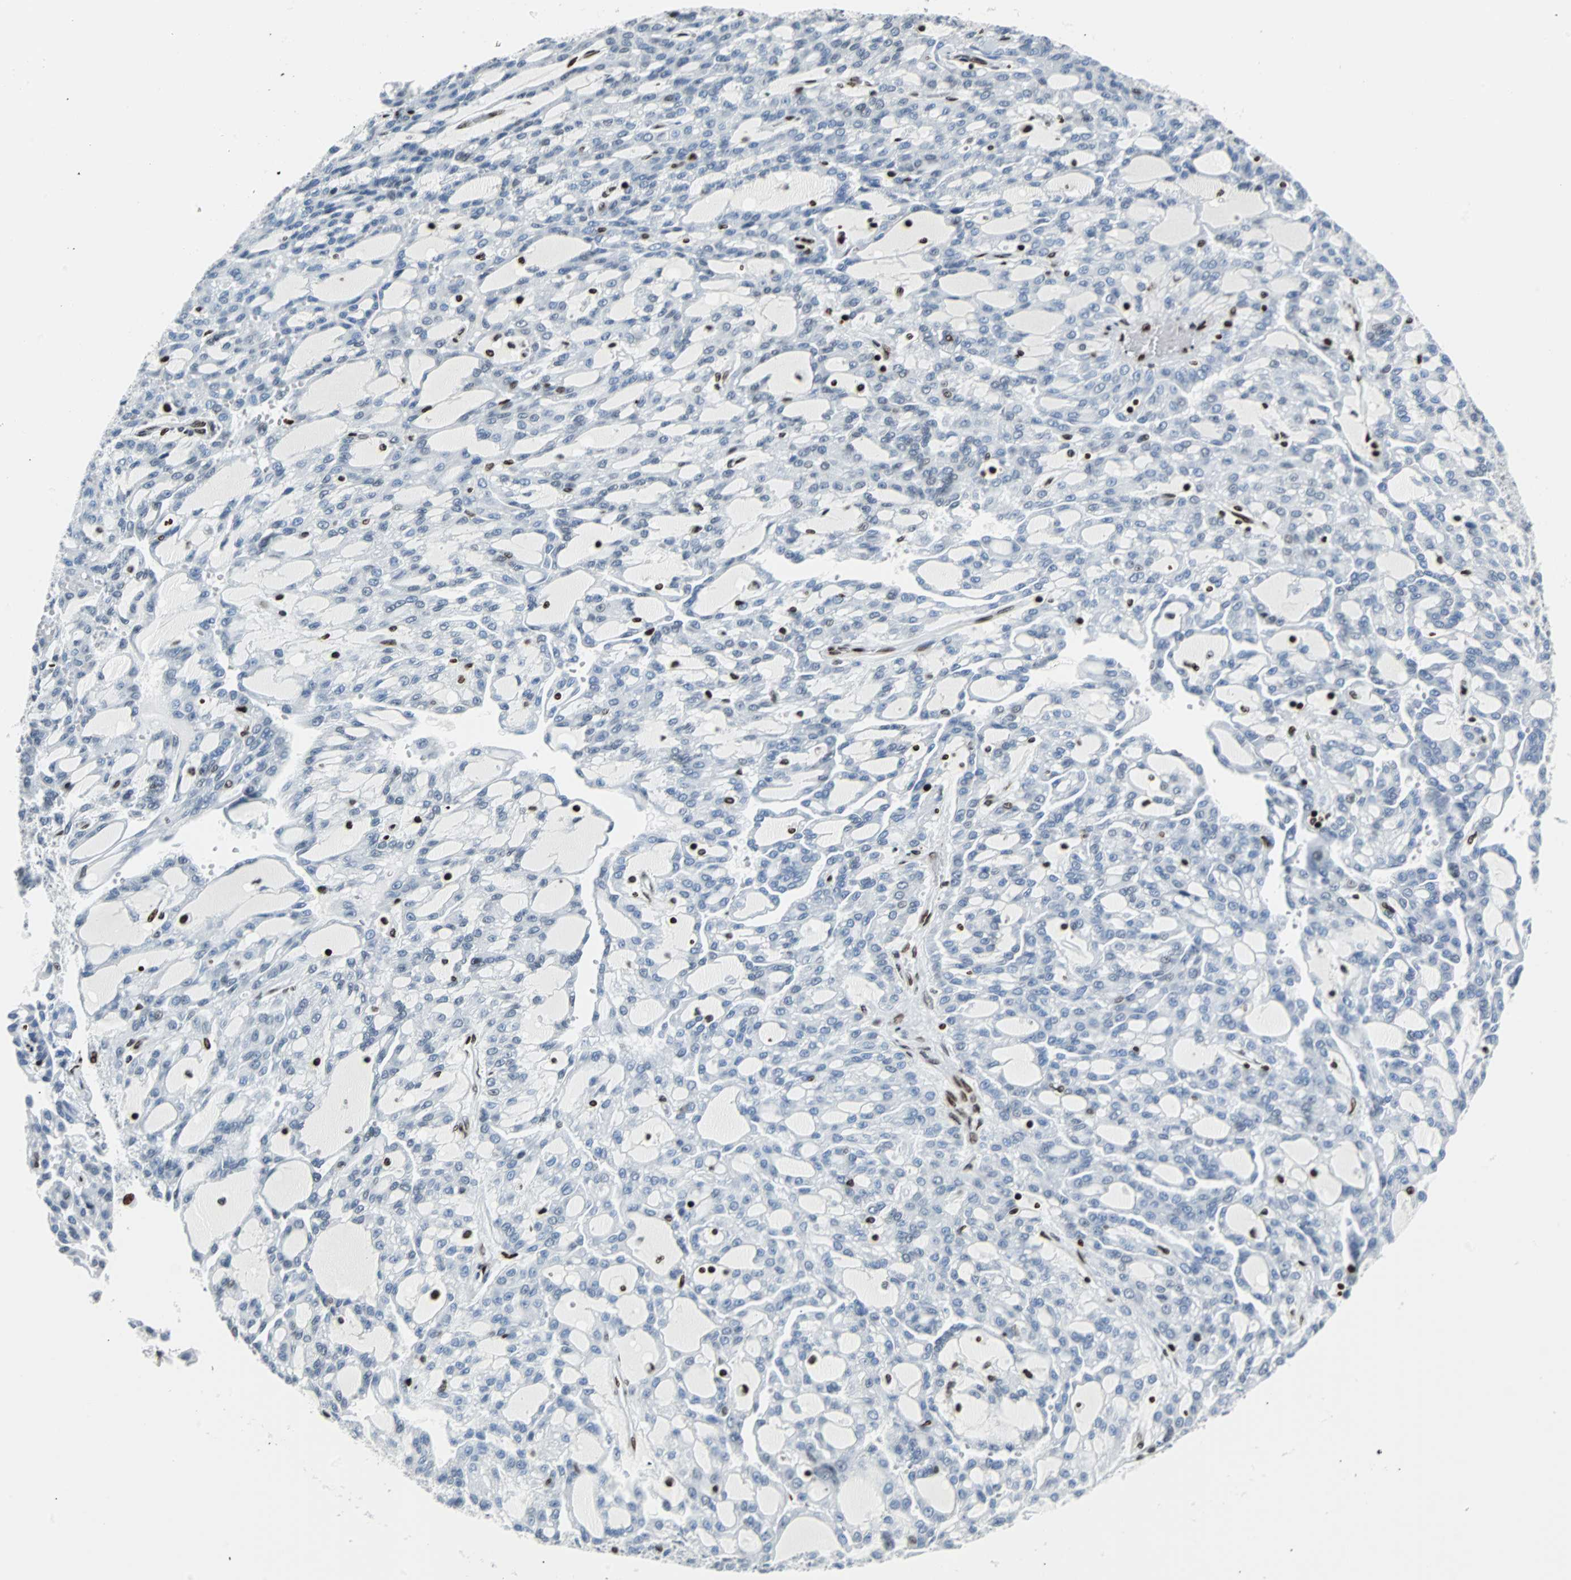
{"staining": {"intensity": "negative", "quantity": "none", "location": "none"}, "tissue": "renal cancer", "cell_type": "Tumor cells", "image_type": "cancer", "snomed": [{"axis": "morphology", "description": "Adenocarcinoma, NOS"}, {"axis": "topography", "description": "Kidney"}], "caption": "Immunohistochemical staining of adenocarcinoma (renal) exhibits no significant staining in tumor cells.", "gene": "ZNF131", "patient": {"sex": "male", "age": 63}}